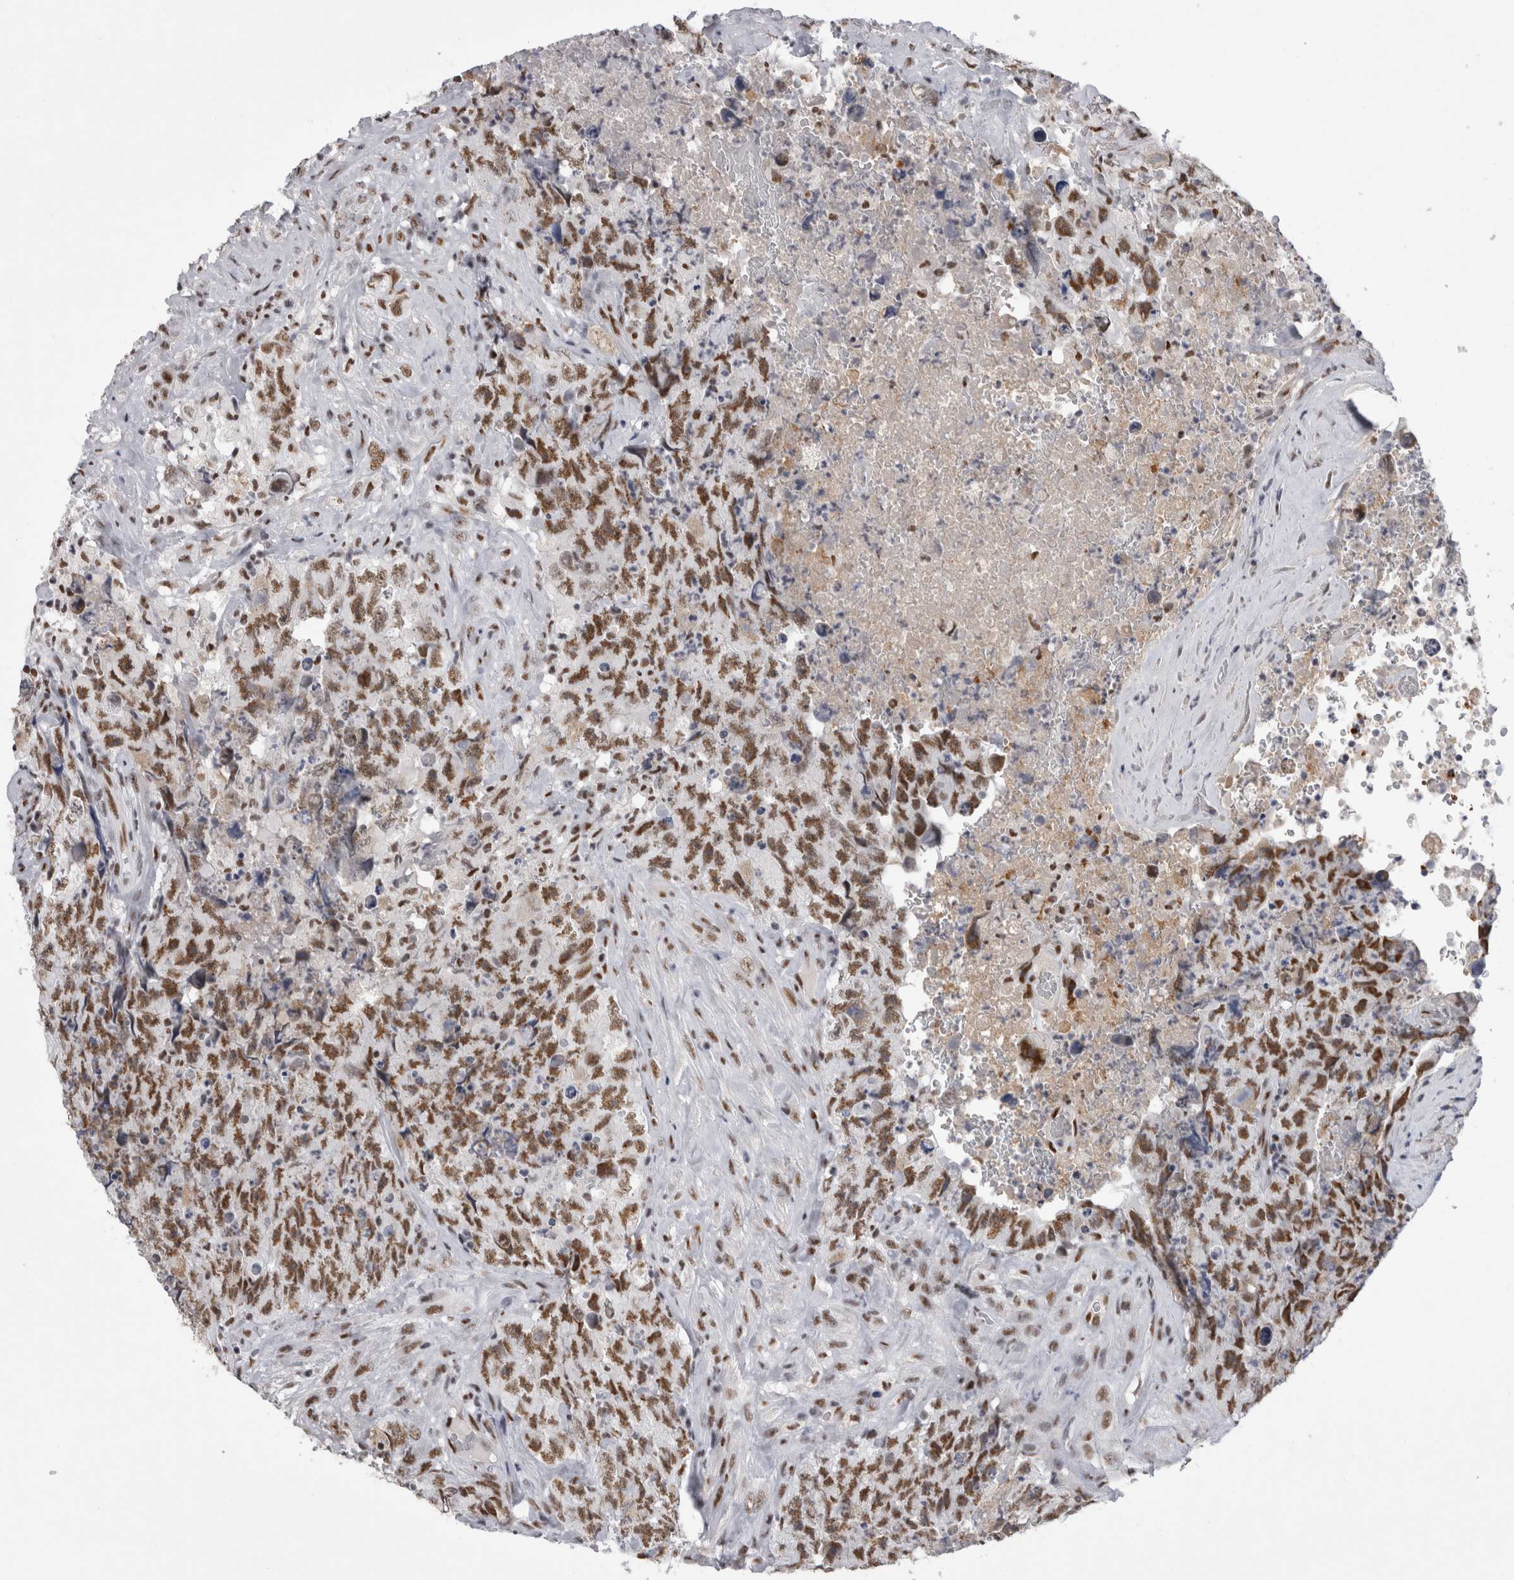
{"staining": {"intensity": "moderate", "quantity": ">75%", "location": "nuclear"}, "tissue": "testis cancer", "cell_type": "Tumor cells", "image_type": "cancer", "snomed": [{"axis": "morphology", "description": "Carcinoma, Embryonal, NOS"}, {"axis": "topography", "description": "Testis"}], "caption": "IHC staining of embryonal carcinoma (testis), which shows medium levels of moderate nuclear expression in approximately >75% of tumor cells indicating moderate nuclear protein staining. The staining was performed using DAB (3,3'-diaminobenzidine) (brown) for protein detection and nuclei were counterstained in hematoxylin (blue).", "gene": "API5", "patient": {"sex": "male", "age": 32}}